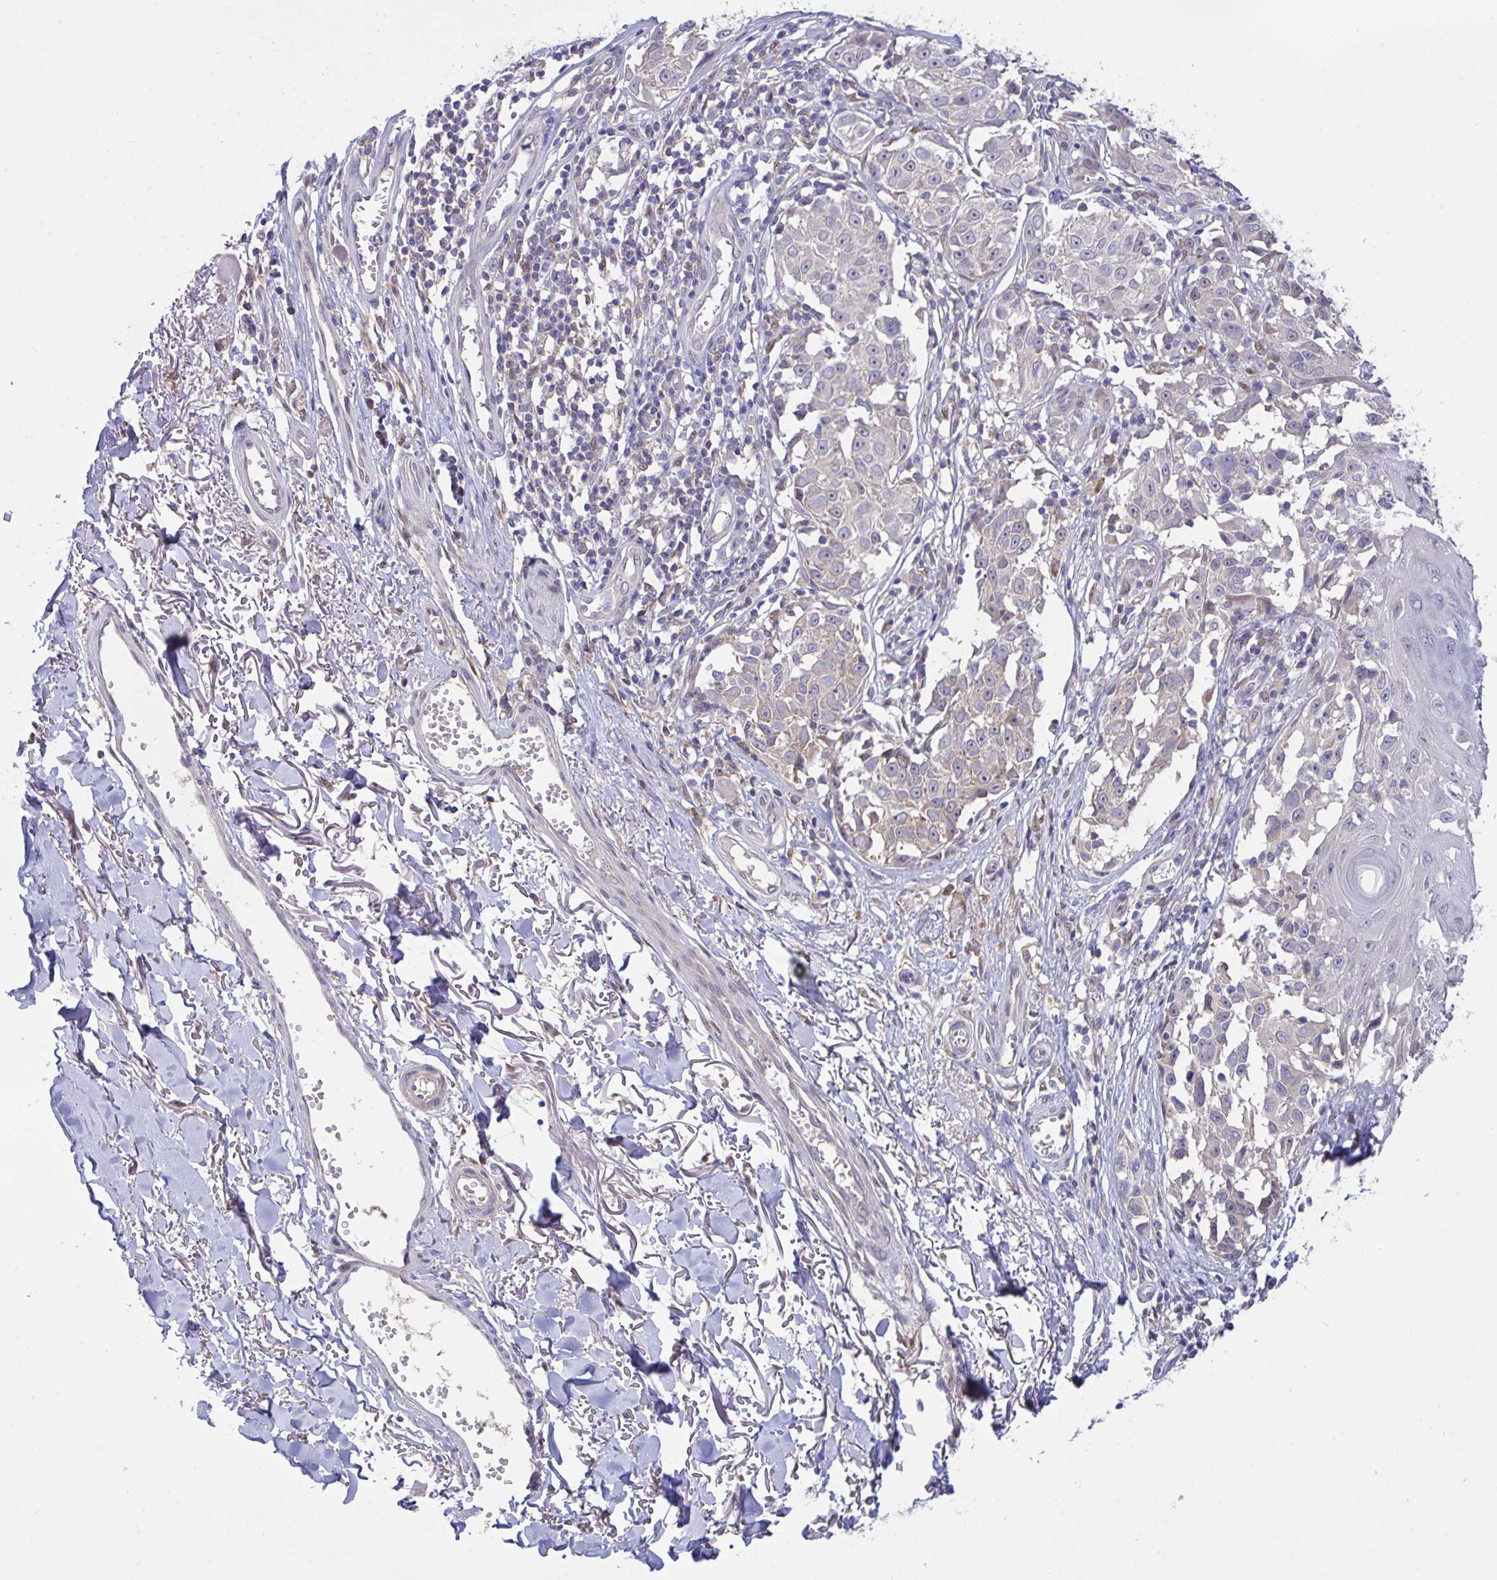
{"staining": {"intensity": "weak", "quantity": "<25%", "location": "cytoplasmic/membranous"}, "tissue": "melanoma", "cell_type": "Tumor cells", "image_type": "cancer", "snomed": [{"axis": "morphology", "description": "Malignant melanoma, NOS"}, {"axis": "topography", "description": "Skin"}], "caption": "Malignant melanoma stained for a protein using immunohistochemistry (IHC) demonstrates no staining tumor cells.", "gene": "L3HYPDH", "patient": {"sex": "male", "age": 73}}